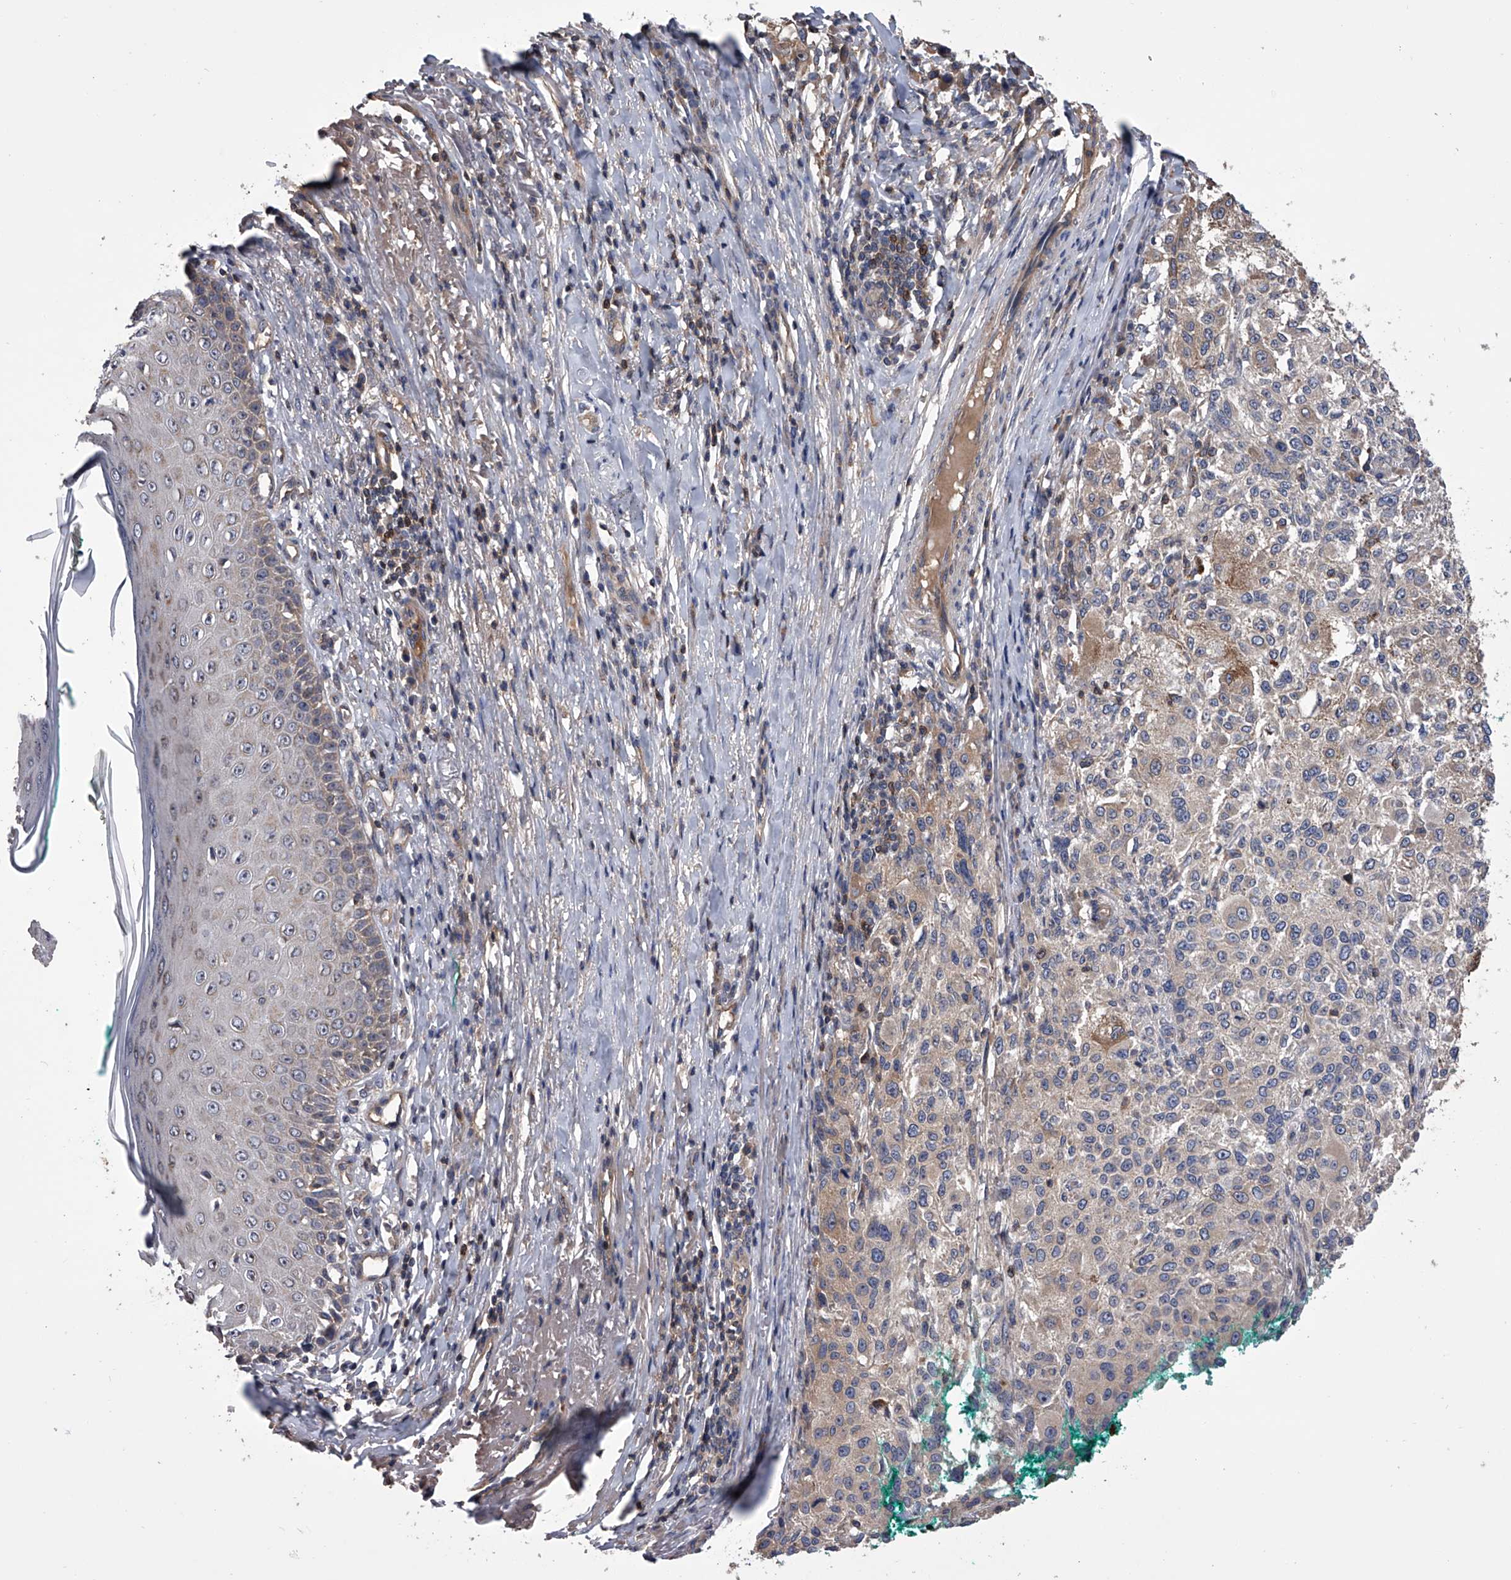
{"staining": {"intensity": "weak", "quantity": "25%-75%", "location": "cytoplasmic/membranous"}, "tissue": "melanoma", "cell_type": "Tumor cells", "image_type": "cancer", "snomed": [{"axis": "morphology", "description": "Necrosis, NOS"}, {"axis": "morphology", "description": "Malignant melanoma, NOS"}, {"axis": "topography", "description": "Skin"}], "caption": "About 25%-75% of tumor cells in melanoma demonstrate weak cytoplasmic/membranous protein expression as visualized by brown immunohistochemical staining.", "gene": "CUL7", "patient": {"sex": "female", "age": 87}}